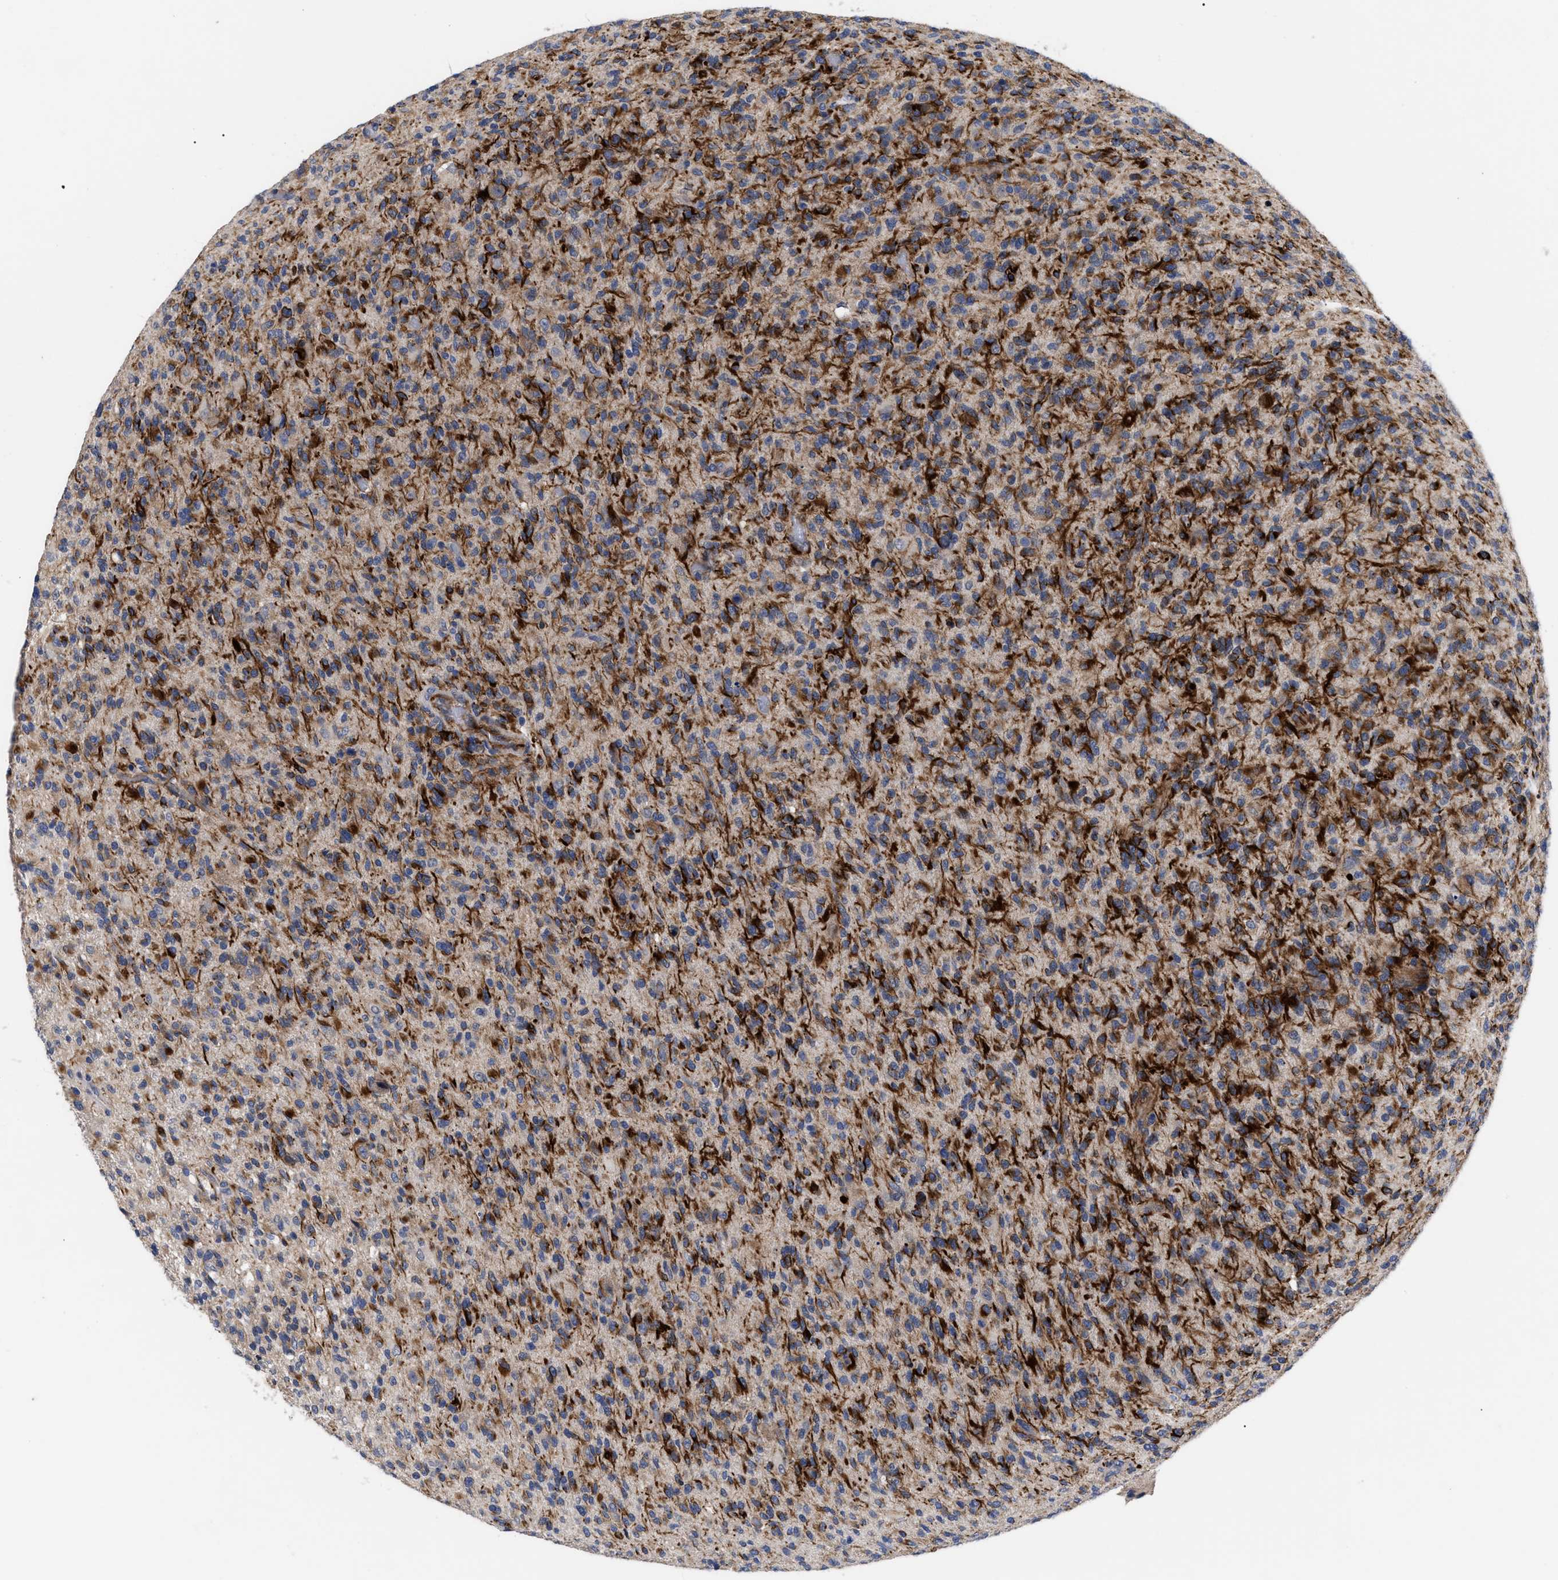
{"staining": {"intensity": "moderate", "quantity": "25%-75%", "location": "cytoplasmic/membranous"}, "tissue": "glioma", "cell_type": "Tumor cells", "image_type": "cancer", "snomed": [{"axis": "morphology", "description": "Glioma, malignant, High grade"}, {"axis": "topography", "description": "Brain"}], "caption": "High-magnification brightfield microscopy of malignant glioma (high-grade) stained with DAB (brown) and counterstained with hematoxylin (blue). tumor cells exhibit moderate cytoplasmic/membranous expression is identified in about25%-75% of cells.", "gene": "CCN5", "patient": {"sex": "male", "age": 71}}